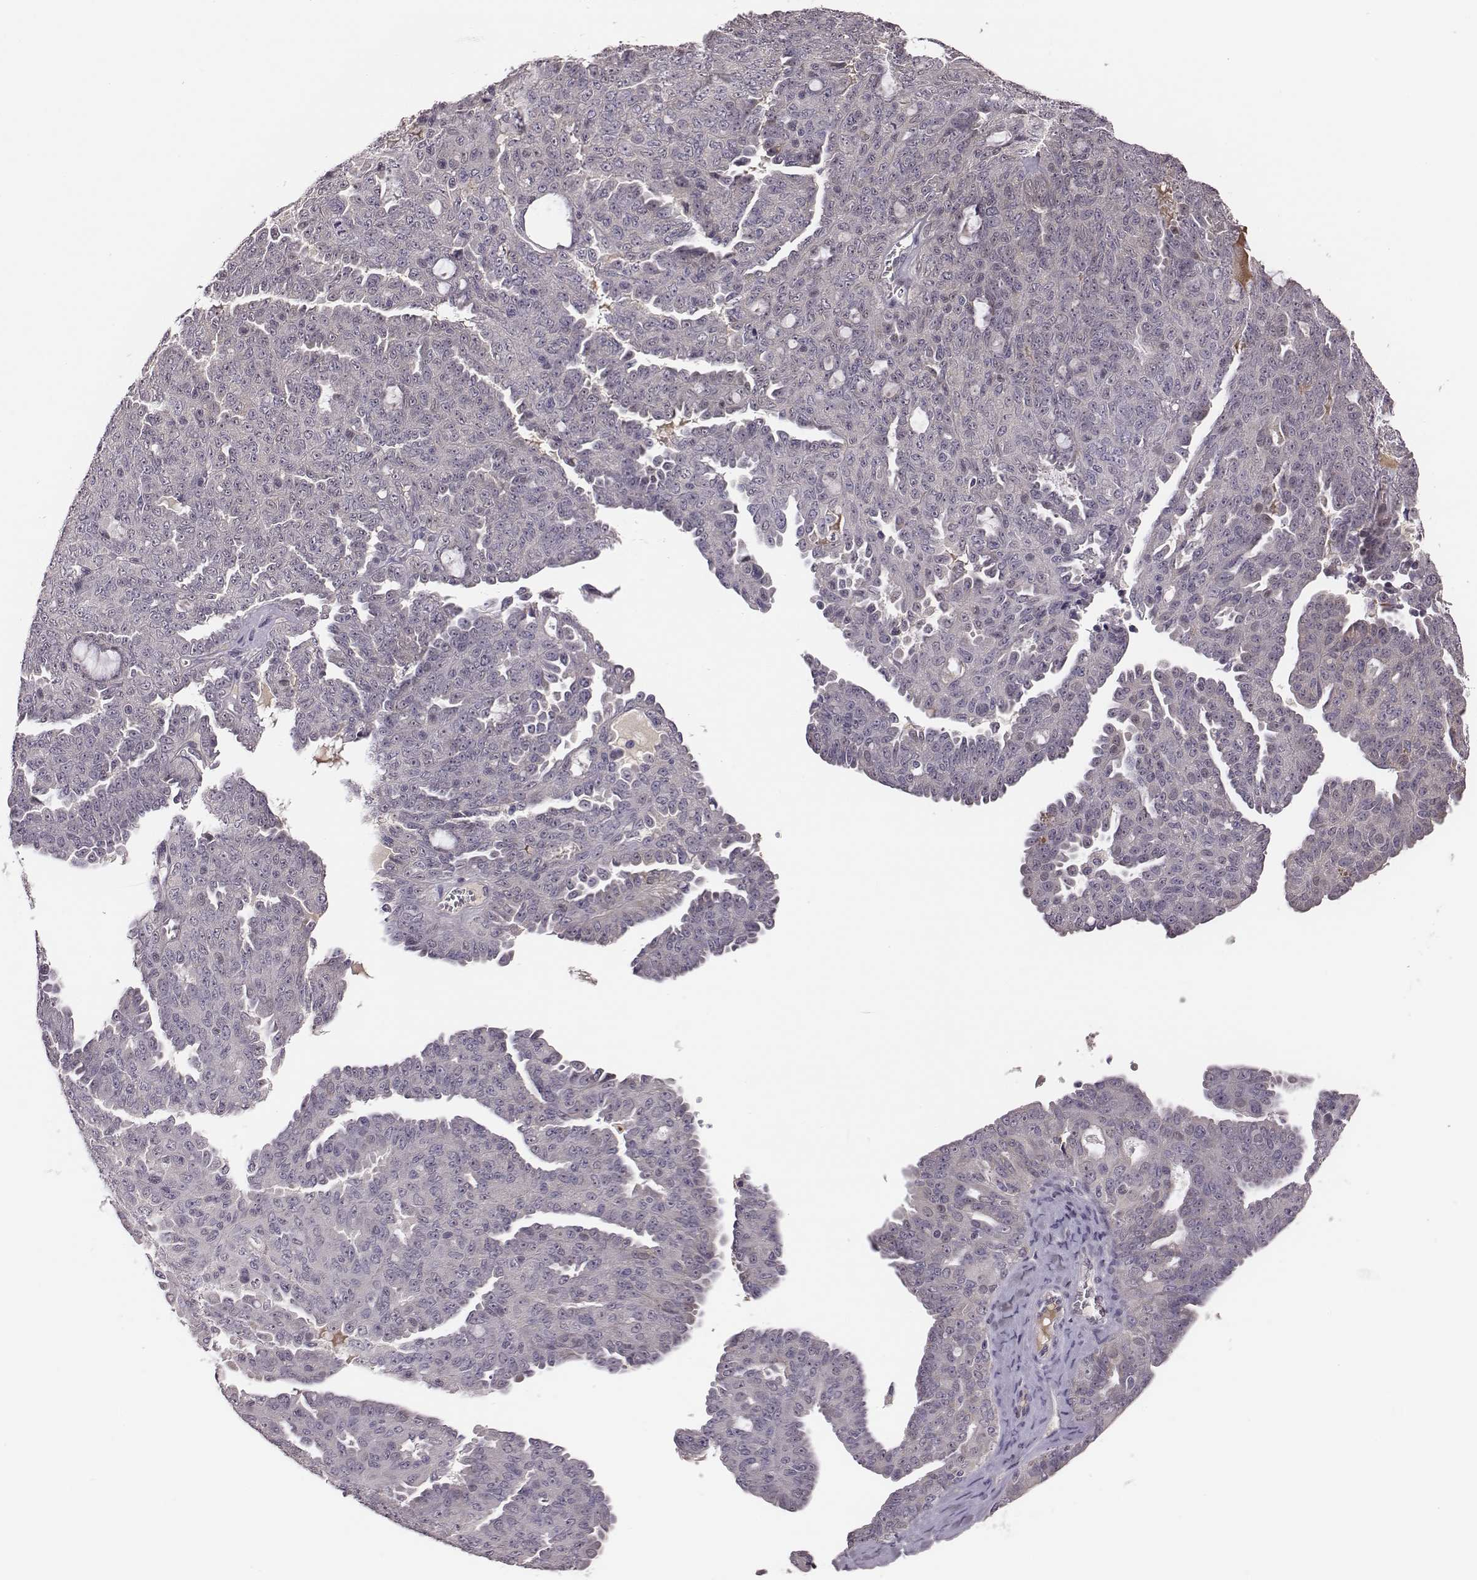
{"staining": {"intensity": "negative", "quantity": "none", "location": "none"}, "tissue": "ovarian cancer", "cell_type": "Tumor cells", "image_type": "cancer", "snomed": [{"axis": "morphology", "description": "Cystadenocarcinoma, serous, NOS"}, {"axis": "topography", "description": "Ovary"}], "caption": "This is an IHC image of human serous cystadenocarcinoma (ovarian). There is no positivity in tumor cells.", "gene": "KMO", "patient": {"sex": "female", "age": 71}}